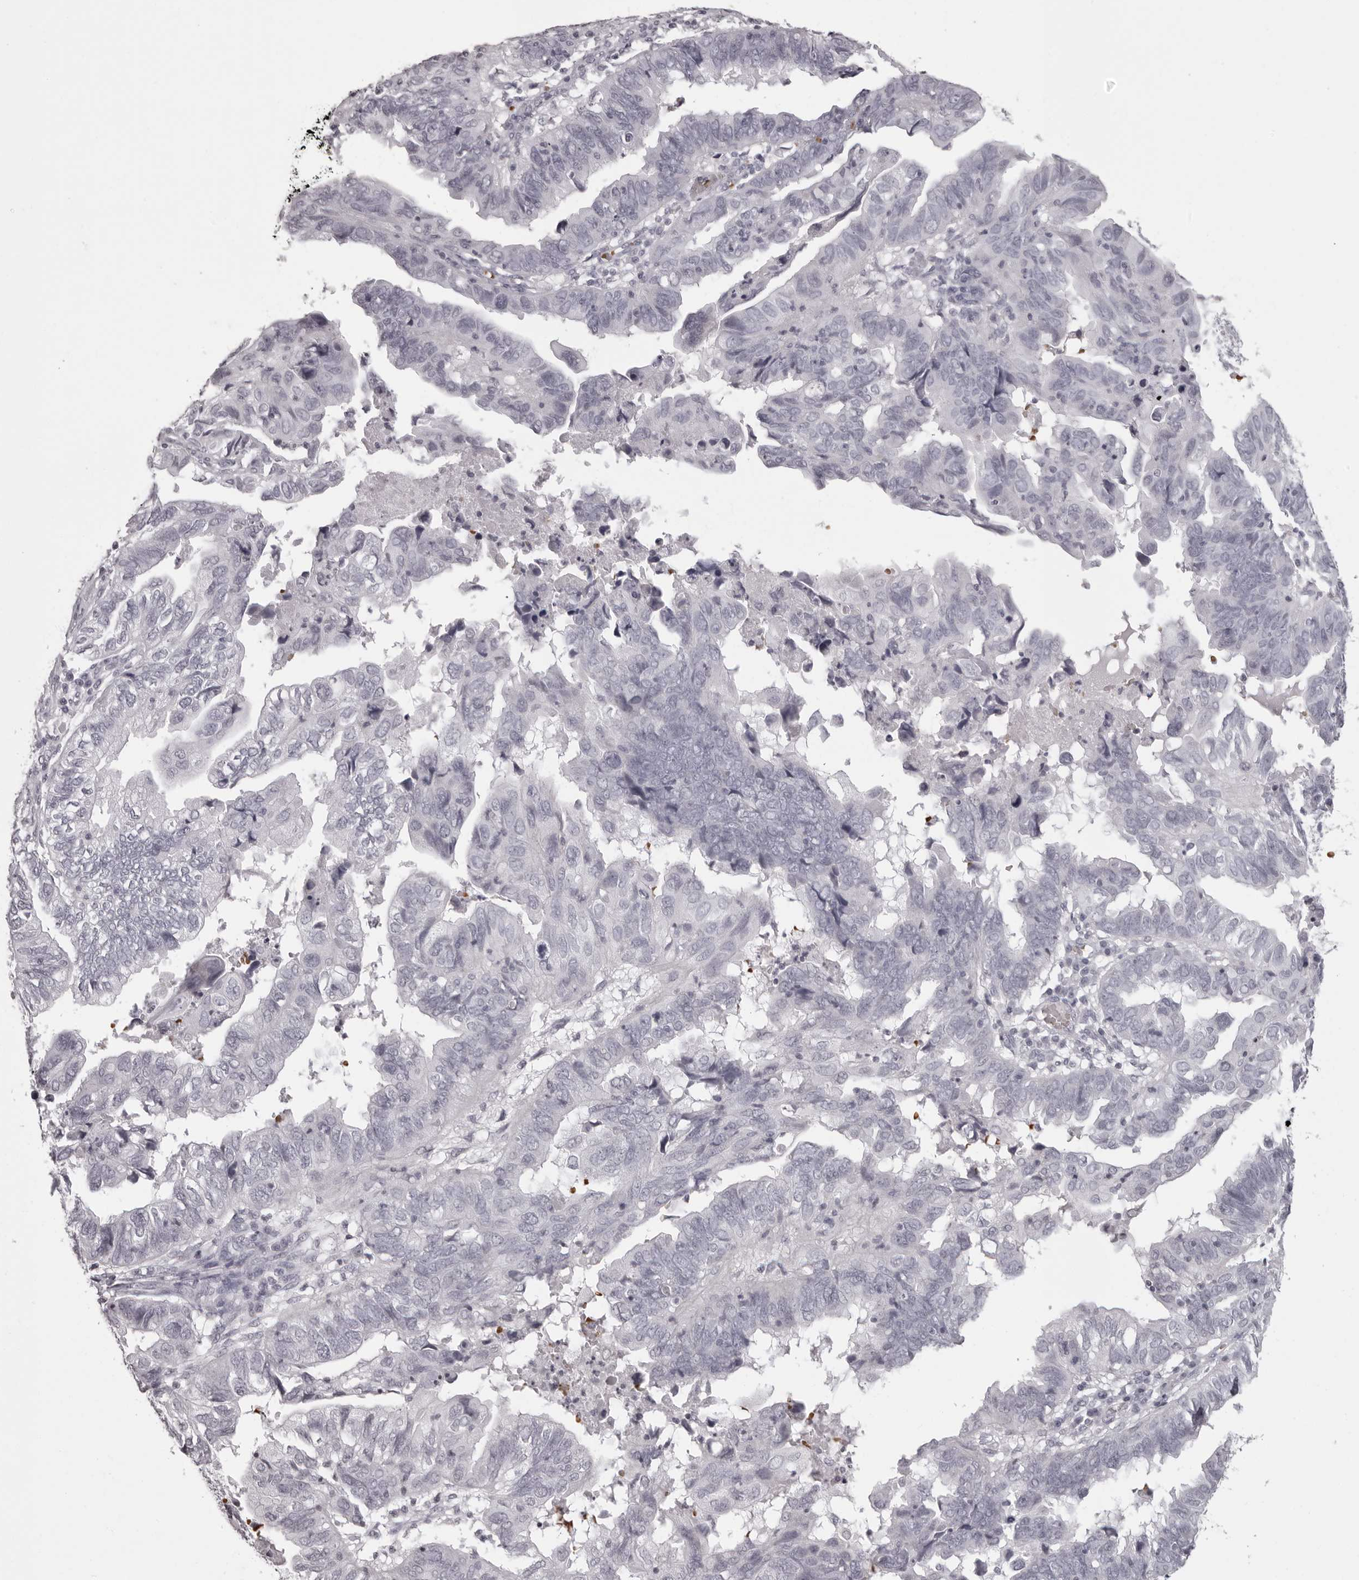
{"staining": {"intensity": "negative", "quantity": "none", "location": "none"}, "tissue": "endometrial cancer", "cell_type": "Tumor cells", "image_type": "cancer", "snomed": [{"axis": "morphology", "description": "Adenocarcinoma, NOS"}, {"axis": "topography", "description": "Uterus"}], "caption": "Immunohistochemical staining of human endometrial adenocarcinoma reveals no significant staining in tumor cells. (DAB (3,3'-diaminobenzidine) immunohistochemistry visualized using brightfield microscopy, high magnification).", "gene": "C8orf74", "patient": {"sex": "female", "age": 77}}